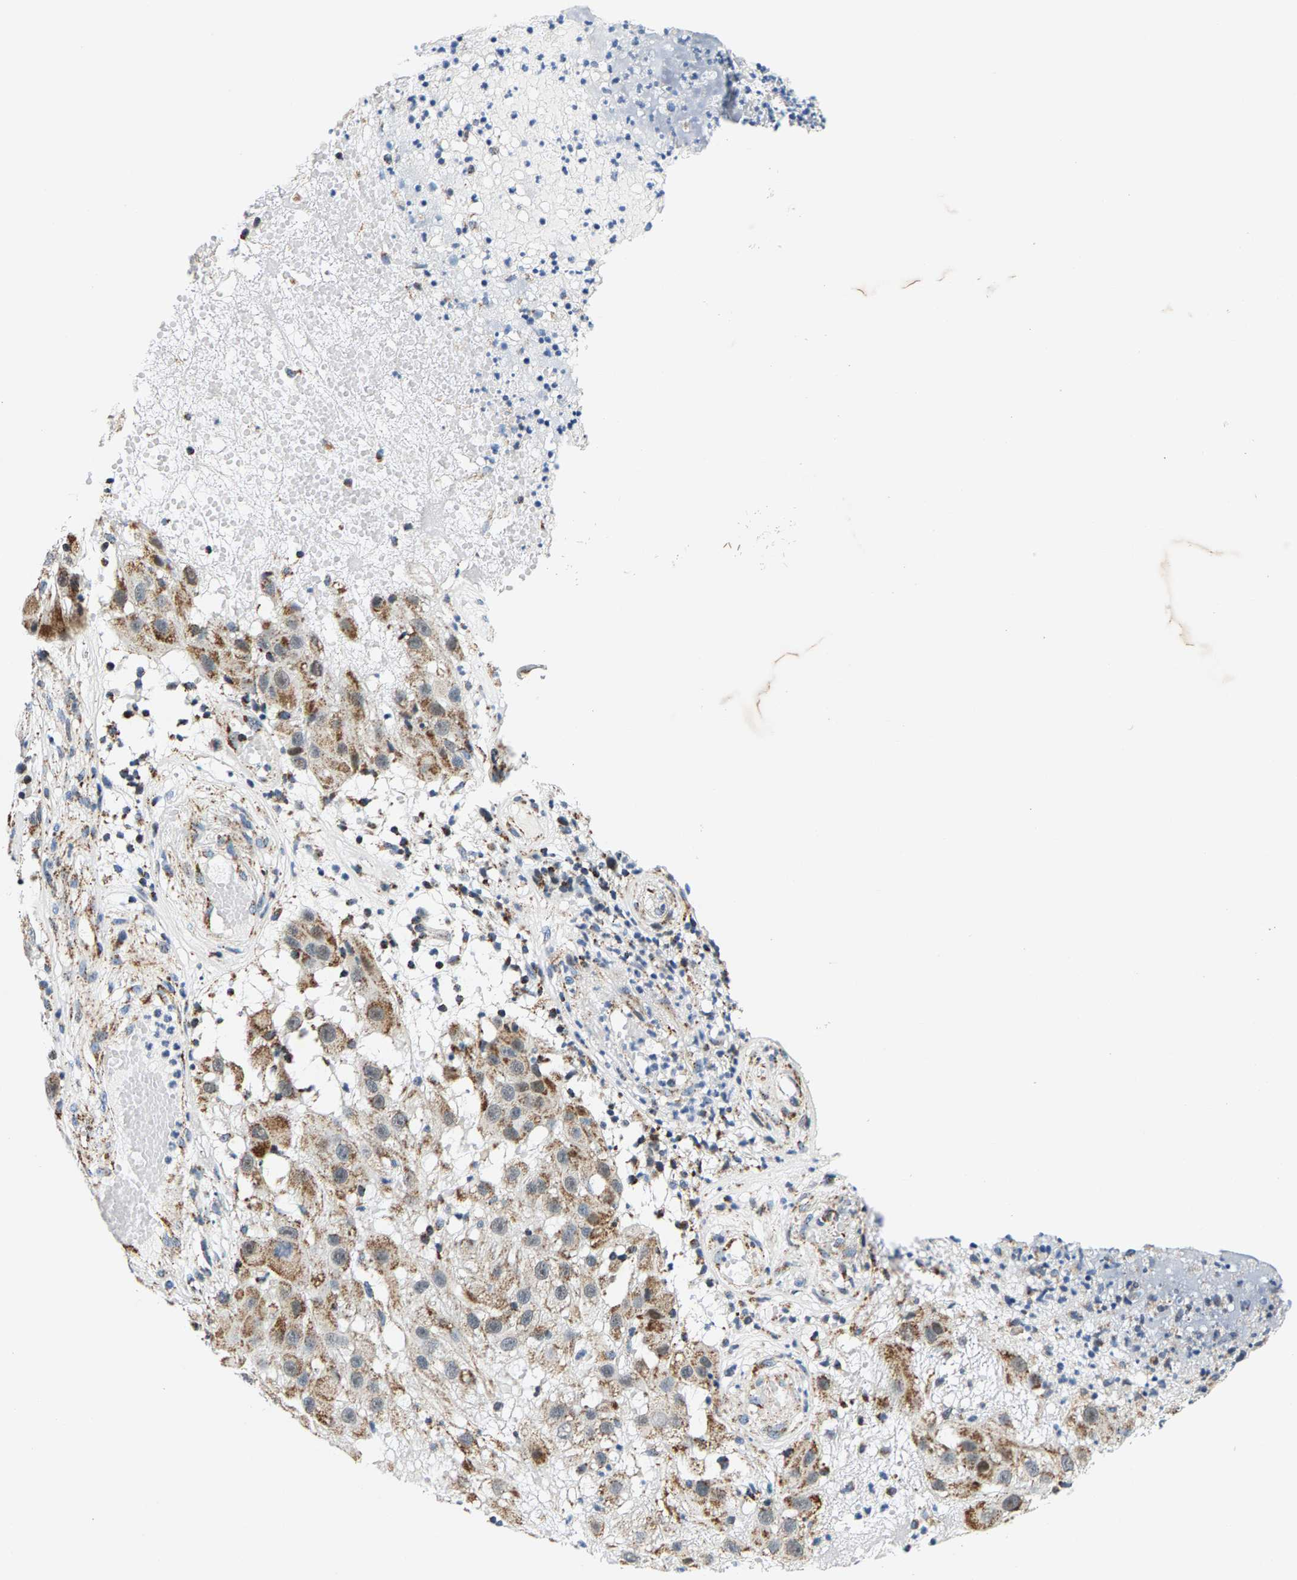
{"staining": {"intensity": "moderate", "quantity": ">75%", "location": "cytoplasmic/membranous"}, "tissue": "melanoma", "cell_type": "Tumor cells", "image_type": "cancer", "snomed": [{"axis": "morphology", "description": "Malignant melanoma, NOS"}, {"axis": "topography", "description": "Skin"}], "caption": "Immunohistochemistry (IHC) image of neoplastic tissue: human melanoma stained using immunohistochemistry displays medium levels of moderate protein expression localized specifically in the cytoplasmic/membranous of tumor cells, appearing as a cytoplasmic/membranous brown color.", "gene": "PDE1A", "patient": {"sex": "female", "age": 81}}